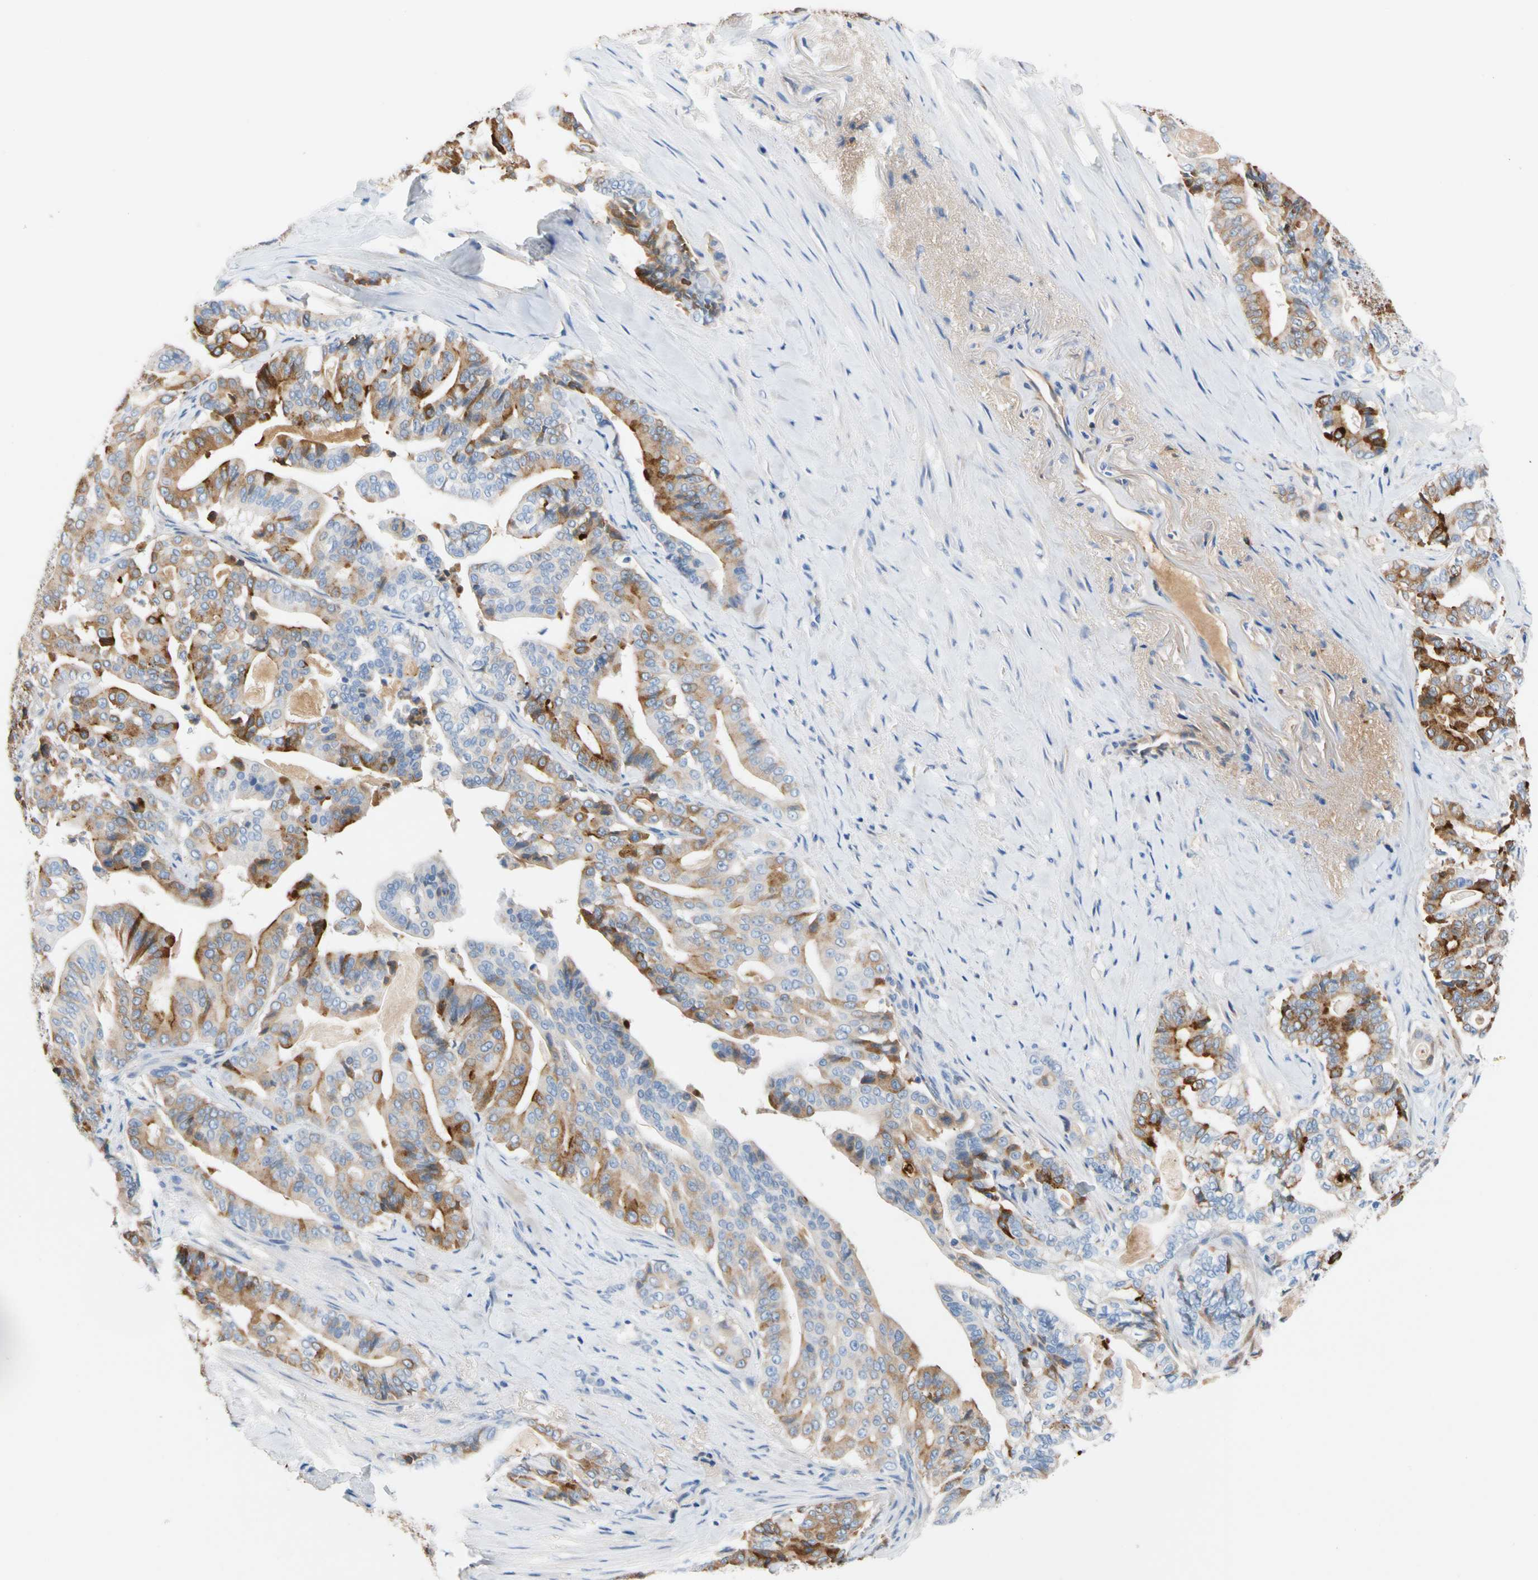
{"staining": {"intensity": "moderate", "quantity": "25%-75%", "location": "cytoplasmic/membranous"}, "tissue": "pancreatic cancer", "cell_type": "Tumor cells", "image_type": "cancer", "snomed": [{"axis": "morphology", "description": "Adenocarcinoma, NOS"}, {"axis": "topography", "description": "Pancreas"}], "caption": "Moderate cytoplasmic/membranous positivity for a protein is seen in approximately 25%-75% of tumor cells of pancreatic cancer using IHC.", "gene": "CEL", "patient": {"sex": "male", "age": 63}}